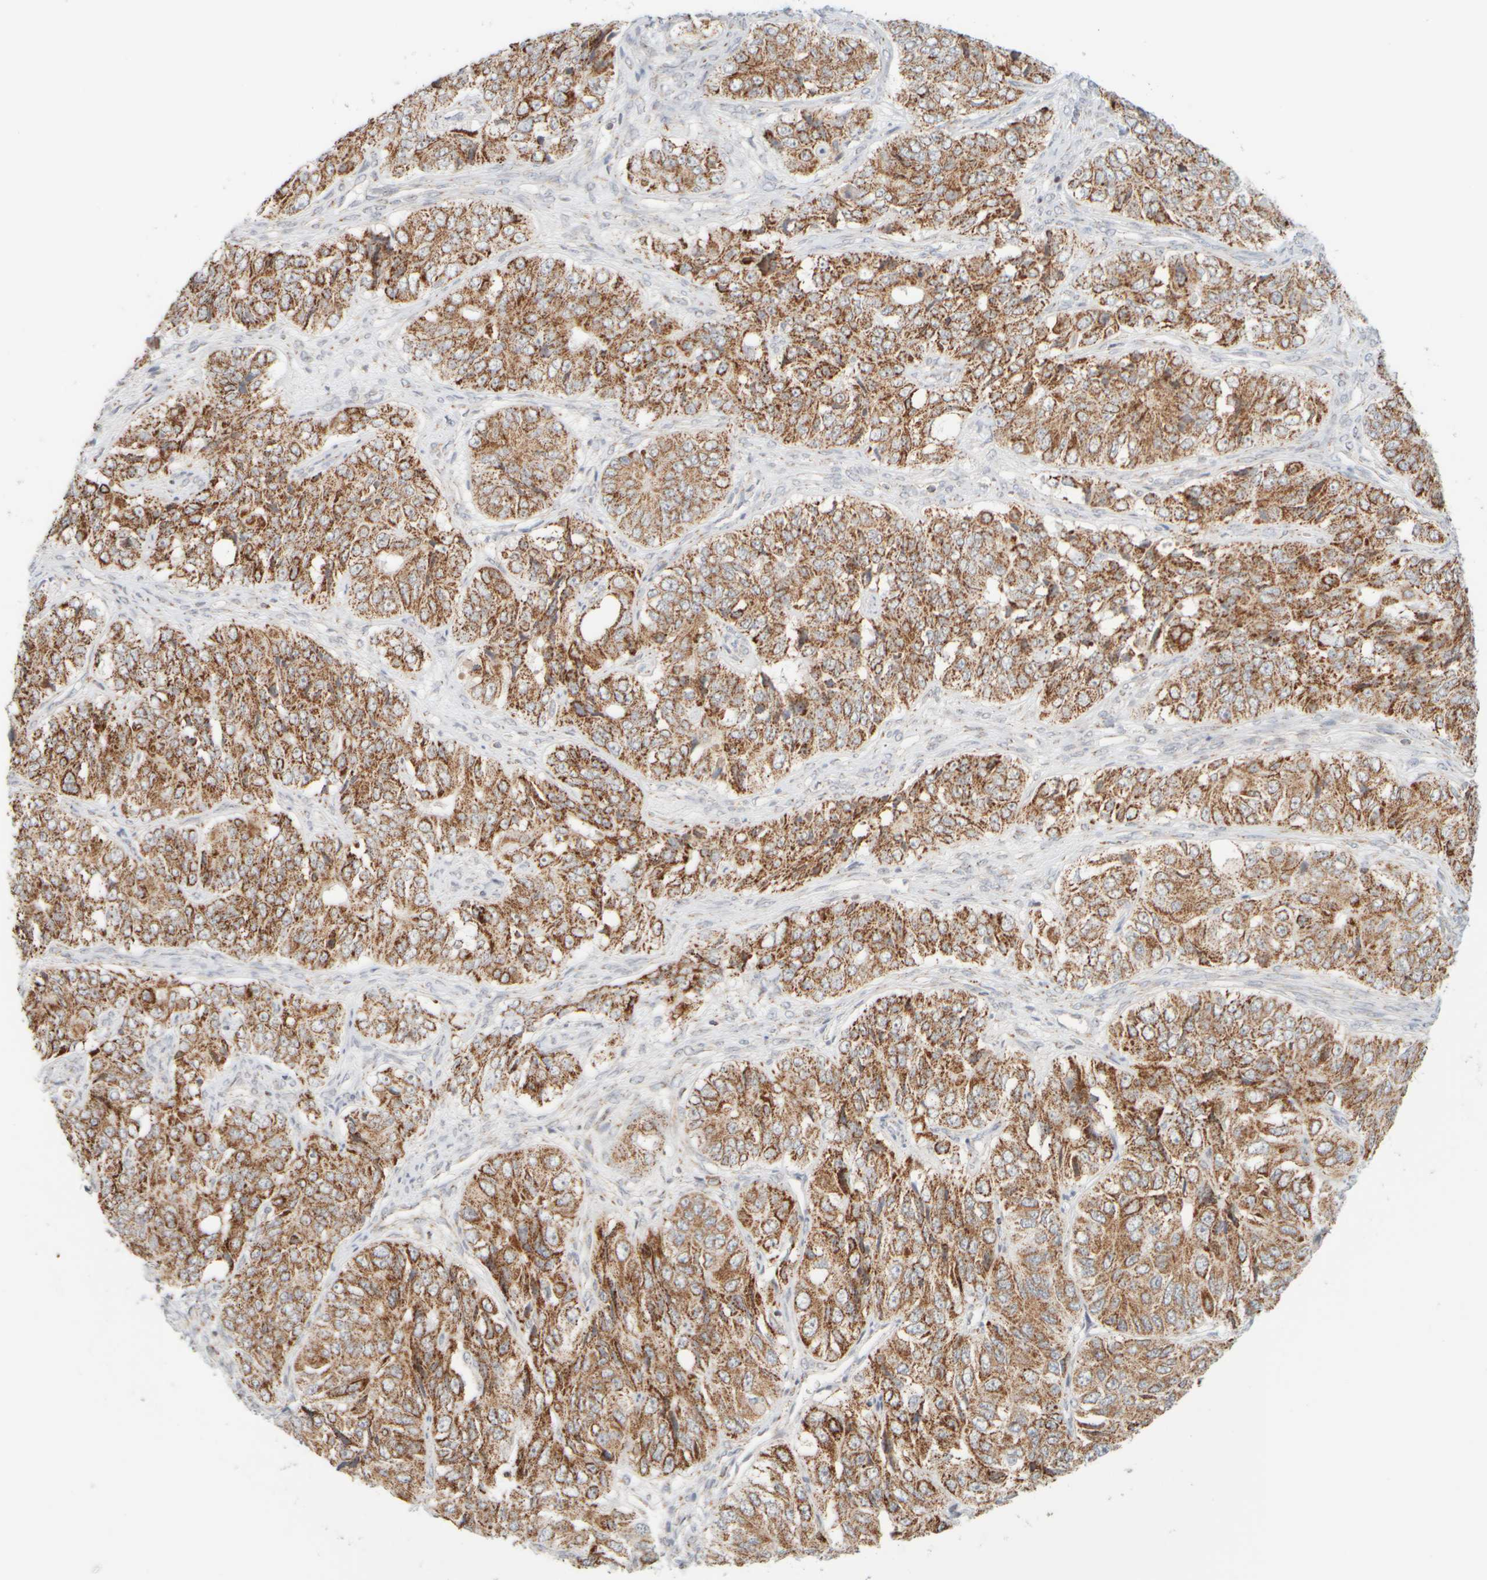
{"staining": {"intensity": "moderate", "quantity": ">75%", "location": "cytoplasmic/membranous"}, "tissue": "ovarian cancer", "cell_type": "Tumor cells", "image_type": "cancer", "snomed": [{"axis": "morphology", "description": "Carcinoma, endometroid"}, {"axis": "topography", "description": "Ovary"}], "caption": "Immunohistochemistry of endometroid carcinoma (ovarian) demonstrates medium levels of moderate cytoplasmic/membranous expression in approximately >75% of tumor cells.", "gene": "PPM1K", "patient": {"sex": "female", "age": 51}}